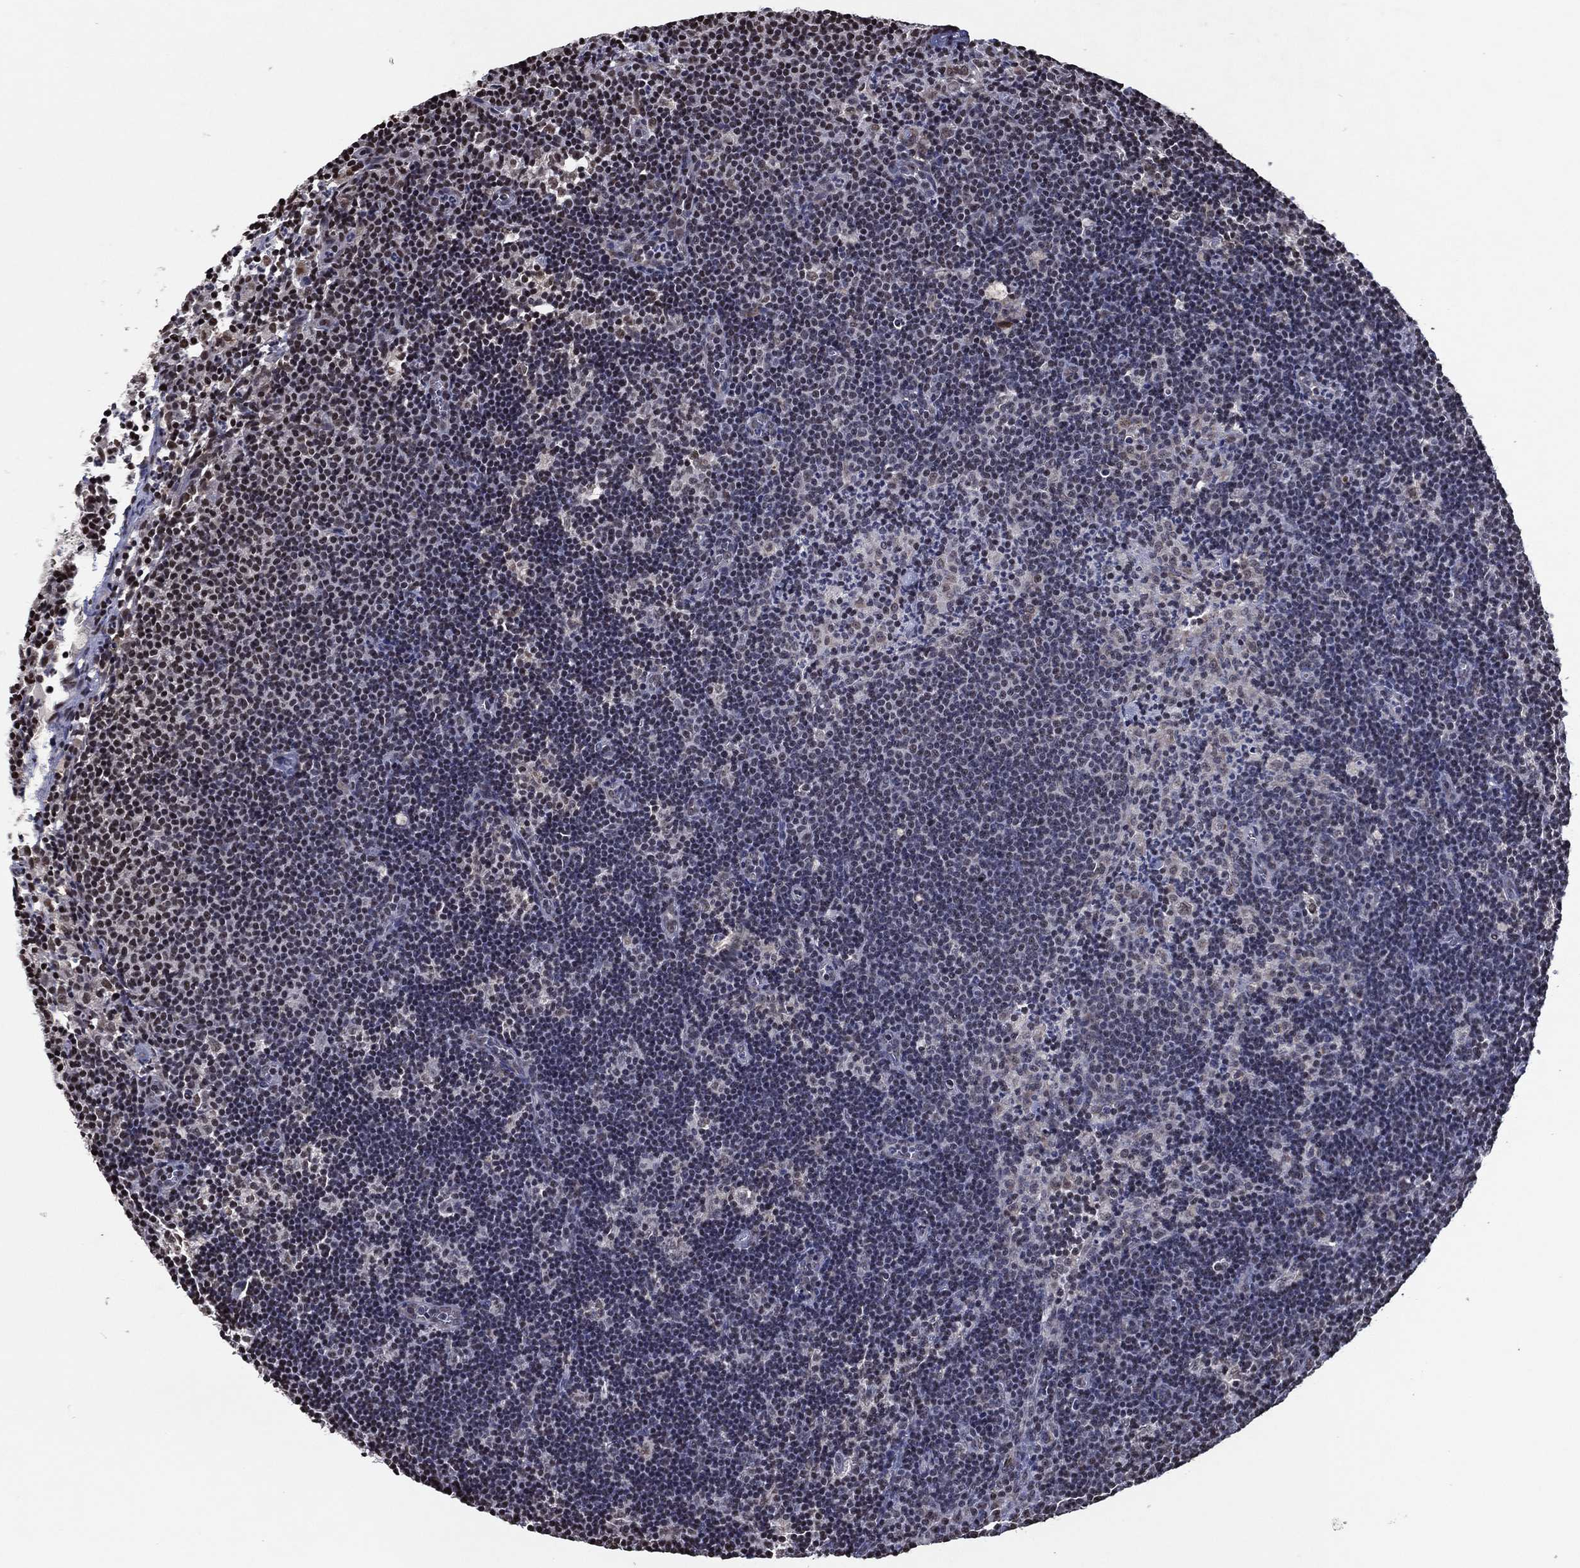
{"staining": {"intensity": "negative", "quantity": "none", "location": "none"}, "tissue": "lymph node", "cell_type": "Germinal center cells", "image_type": "normal", "snomed": [{"axis": "morphology", "description": "Normal tissue, NOS"}, {"axis": "topography", "description": "Lymph node"}], "caption": "DAB (3,3'-diaminobenzidine) immunohistochemical staining of benign human lymph node exhibits no significant expression in germinal center cells. (DAB (3,3'-diaminobenzidine) immunohistochemistry with hematoxylin counter stain).", "gene": "ZBTB42", "patient": {"sex": "female", "age": 34}}